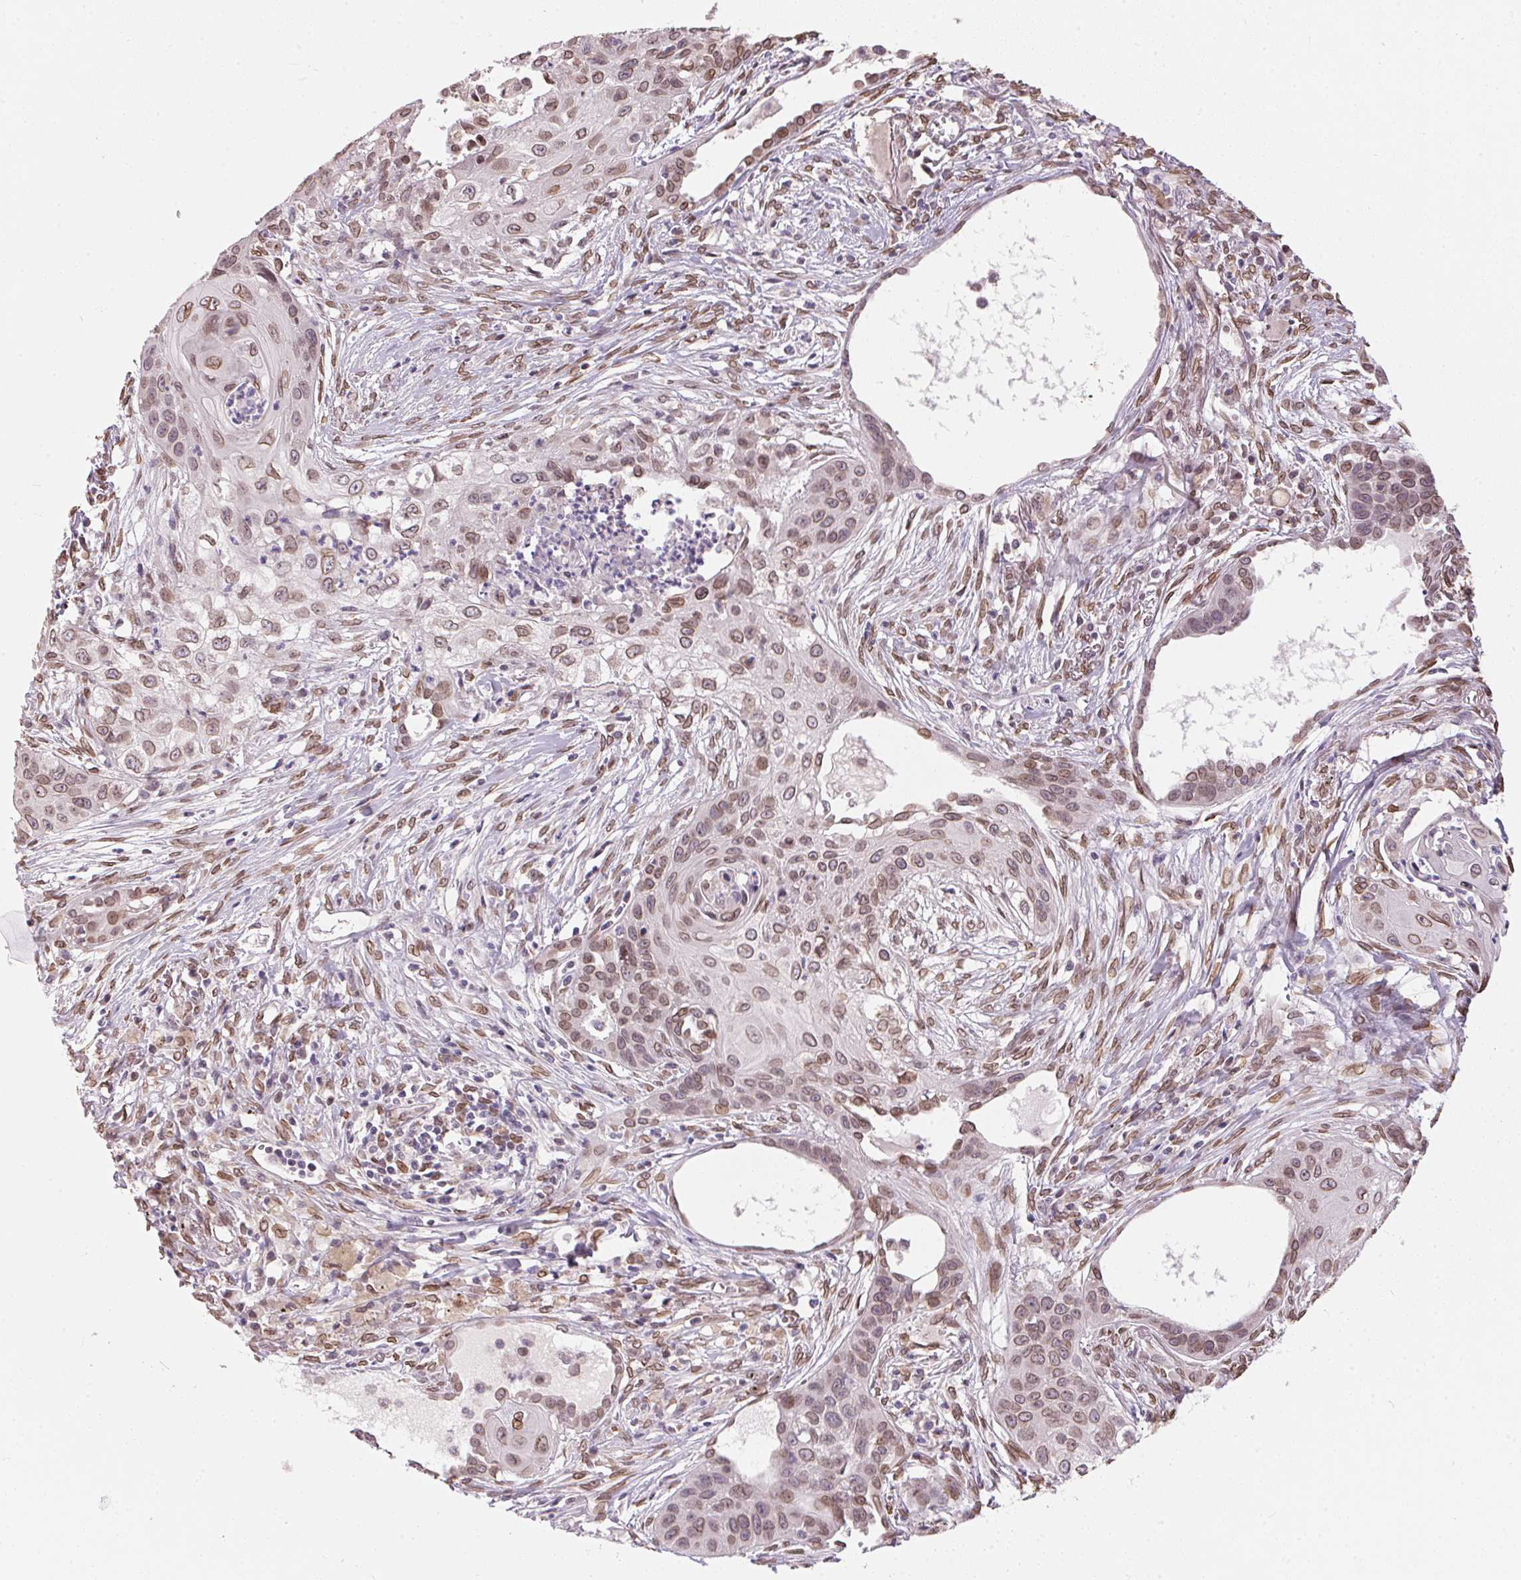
{"staining": {"intensity": "weak", "quantity": ">75%", "location": "cytoplasmic/membranous,nuclear"}, "tissue": "lung cancer", "cell_type": "Tumor cells", "image_type": "cancer", "snomed": [{"axis": "morphology", "description": "Squamous cell carcinoma, NOS"}, {"axis": "topography", "description": "Lung"}], "caption": "The immunohistochemical stain shows weak cytoplasmic/membranous and nuclear staining in tumor cells of lung squamous cell carcinoma tissue.", "gene": "TMEM175", "patient": {"sex": "male", "age": 71}}